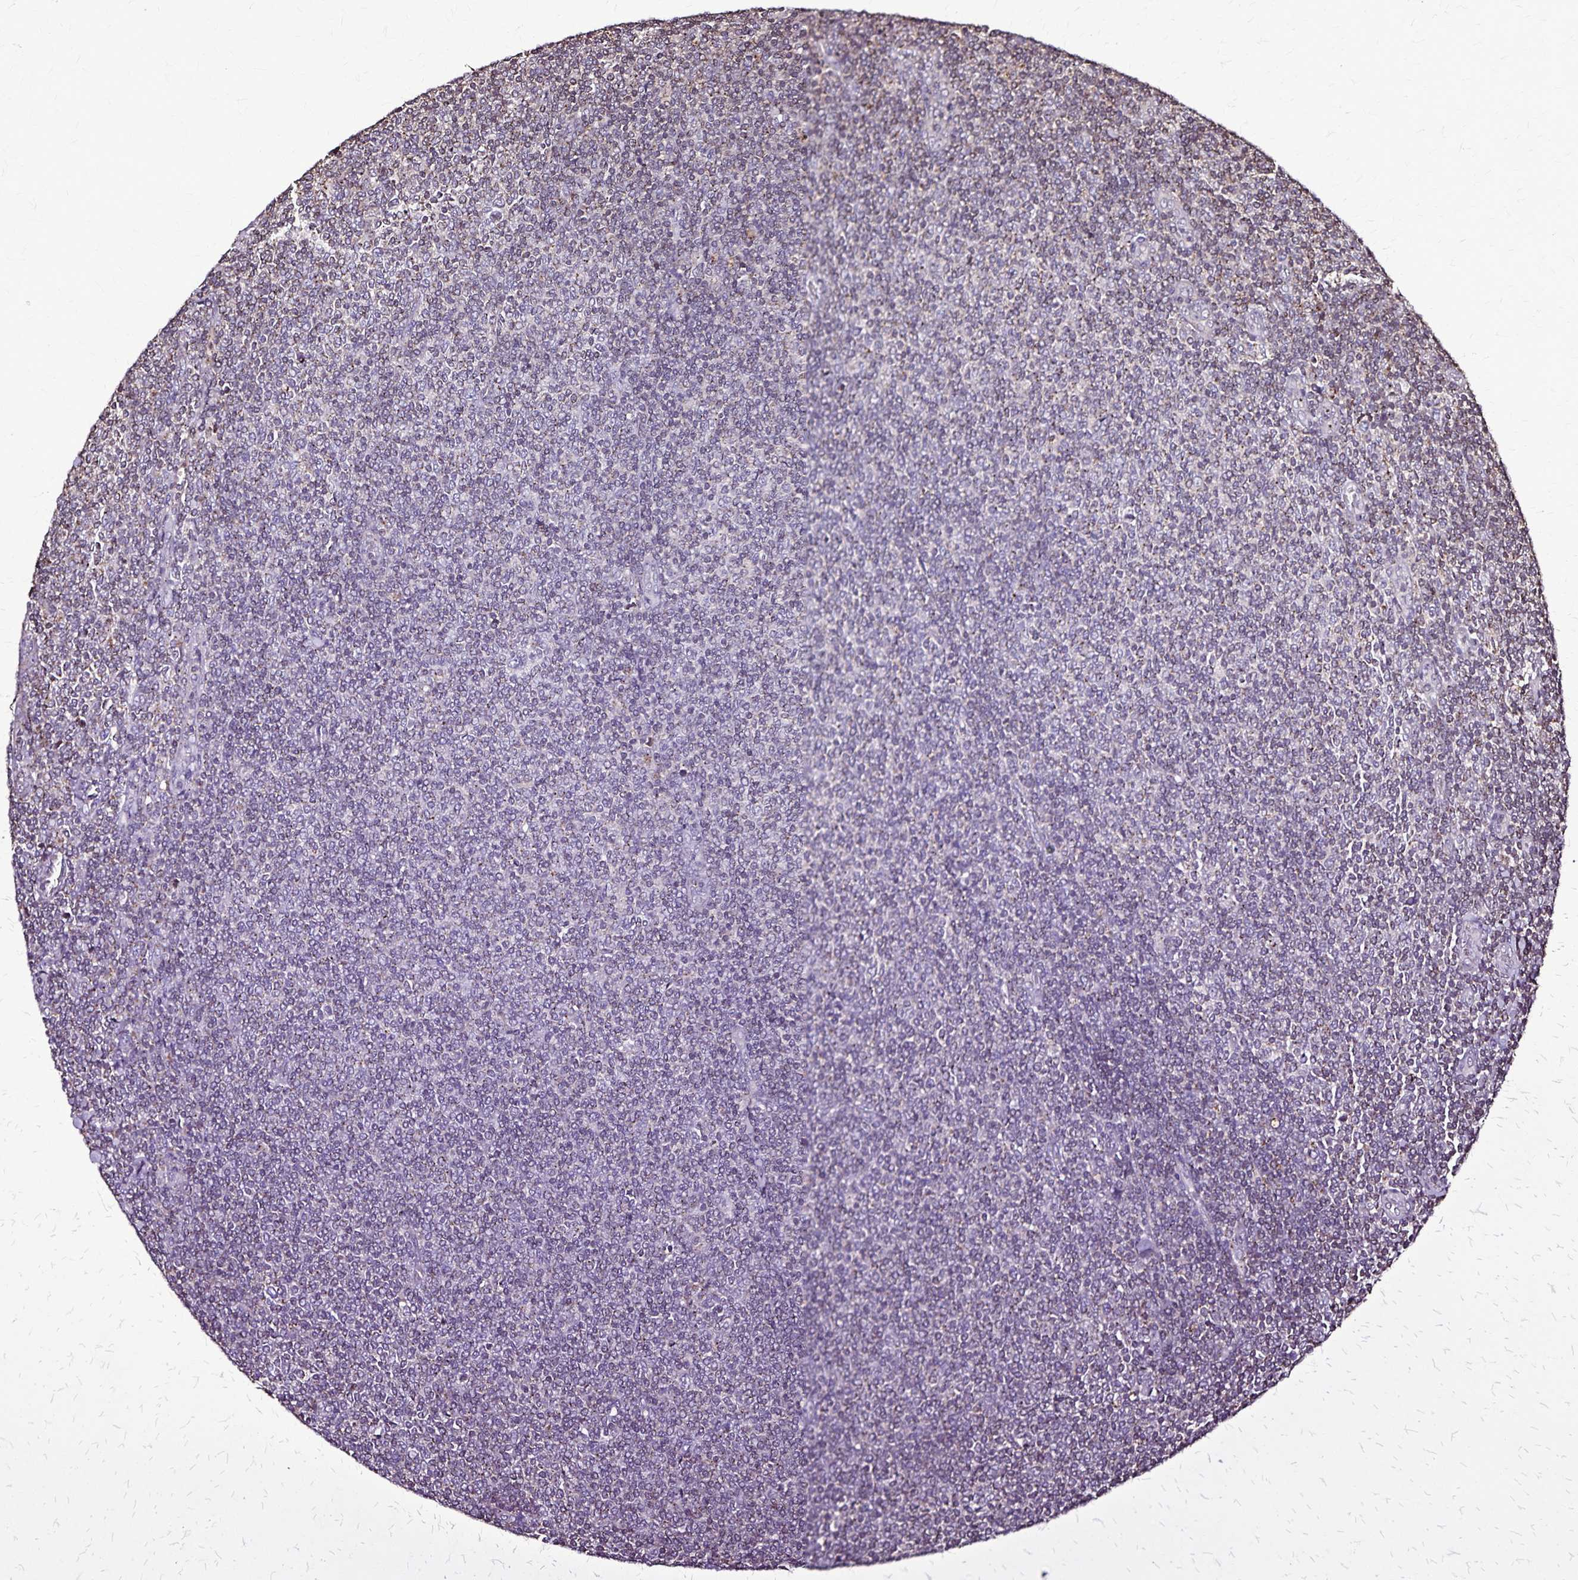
{"staining": {"intensity": "negative", "quantity": "none", "location": "none"}, "tissue": "lymphoma", "cell_type": "Tumor cells", "image_type": "cancer", "snomed": [{"axis": "morphology", "description": "Malignant lymphoma, non-Hodgkin's type, Low grade"}, {"axis": "topography", "description": "Lymph node"}], "caption": "An IHC photomicrograph of malignant lymphoma, non-Hodgkin's type (low-grade) is shown. There is no staining in tumor cells of malignant lymphoma, non-Hodgkin's type (low-grade). Brightfield microscopy of immunohistochemistry stained with DAB (3,3'-diaminobenzidine) (brown) and hematoxylin (blue), captured at high magnification.", "gene": "CHMP1B", "patient": {"sex": "male", "age": 52}}